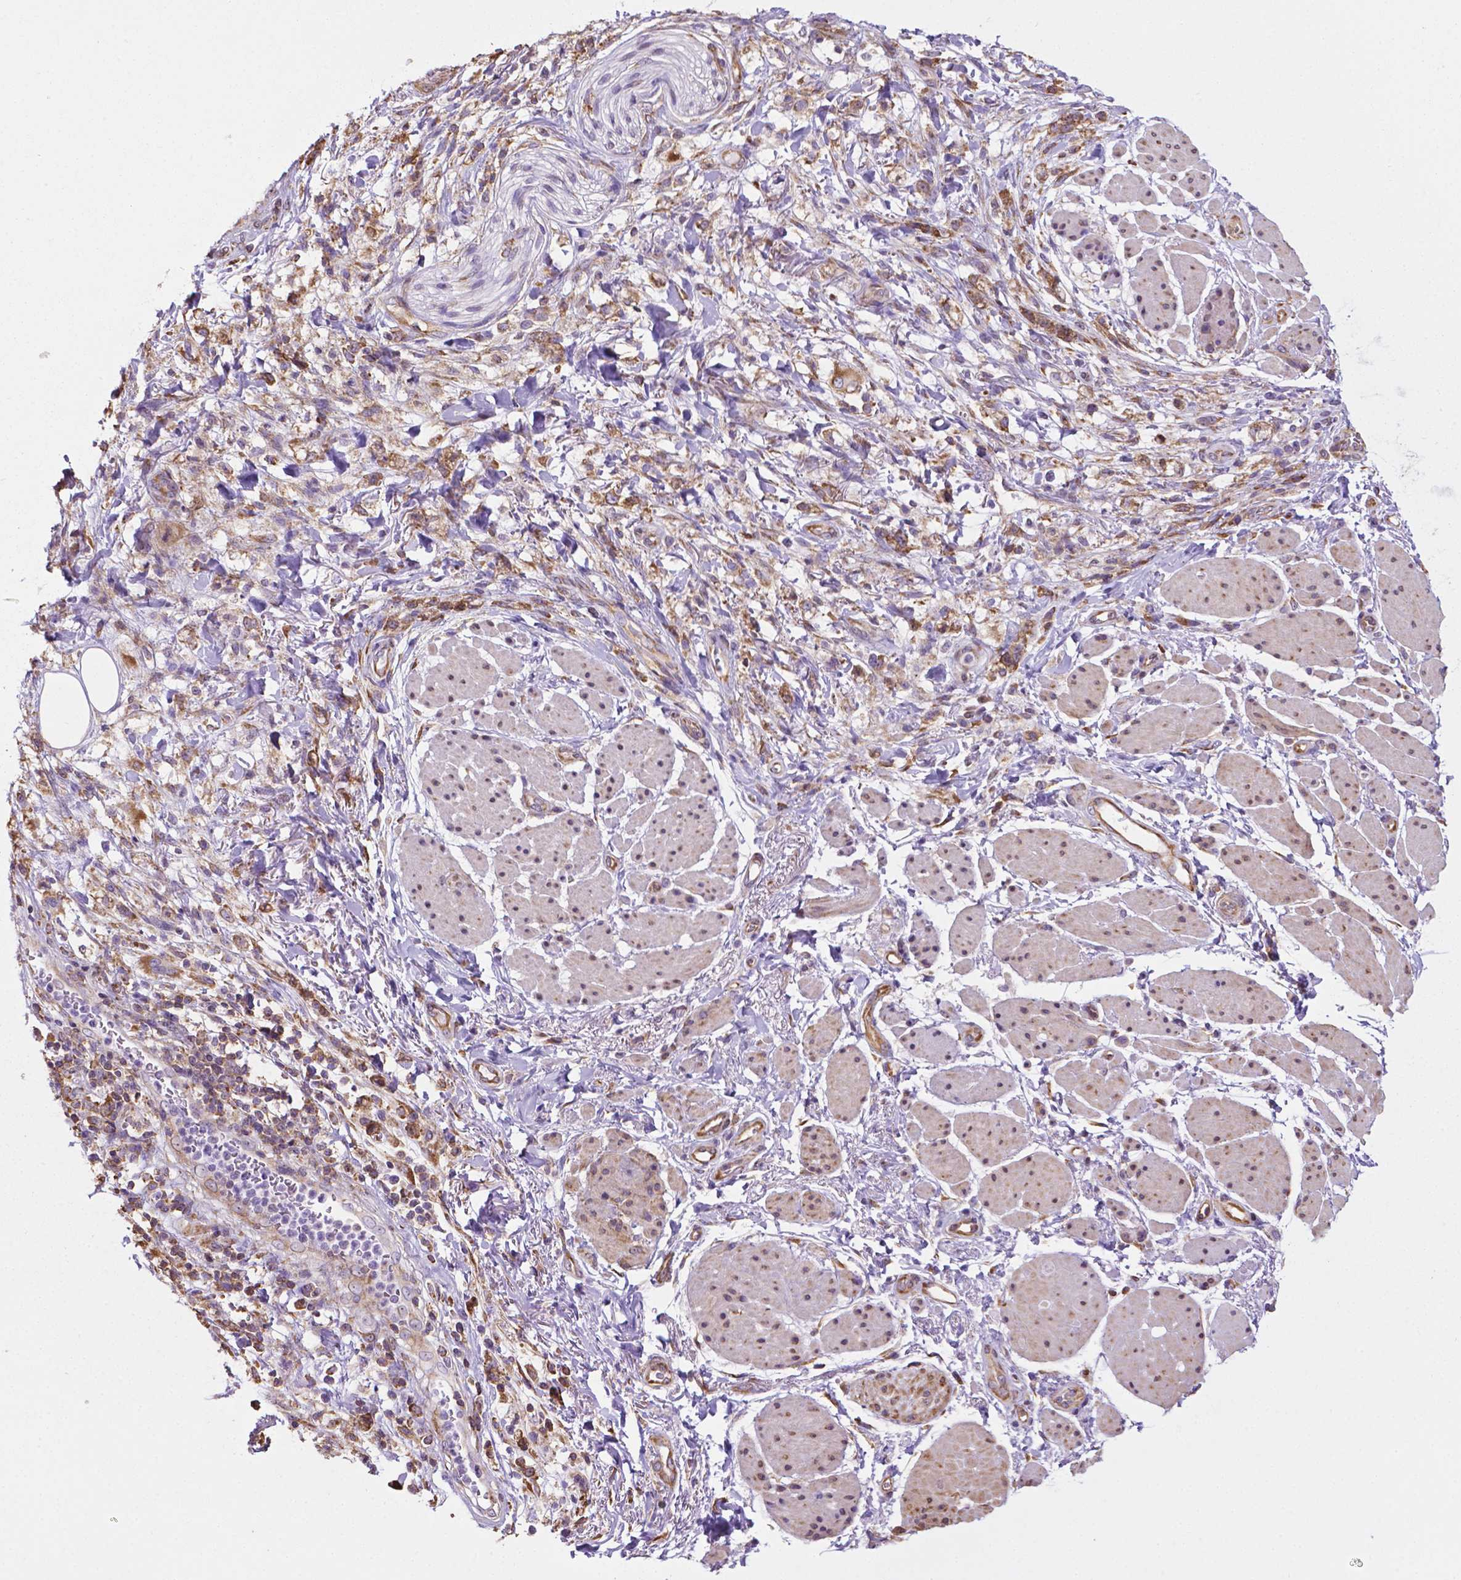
{"staining": {"intensity": "moderate", "quantity": ">75%", "location": "cytoplasmic/membranous"}, "tissue": "stomach cancer", "cell_type": "Tumor cells", "image_type": "cancer", "snomed": [{"axis": "morphology", "description": "Adenocarcinoma, NOS"}, {"axis": "topography", "description": "Stomach"}], "caption": "Immunohistochemical staining of human stomach adenocarcinoma reveals medium levels of moderate cytoplasmic/membranous protein positivity in about >75% of tumor cells.", "gene": "RPL29", "patient": {"sex": "female", "age": 60}}